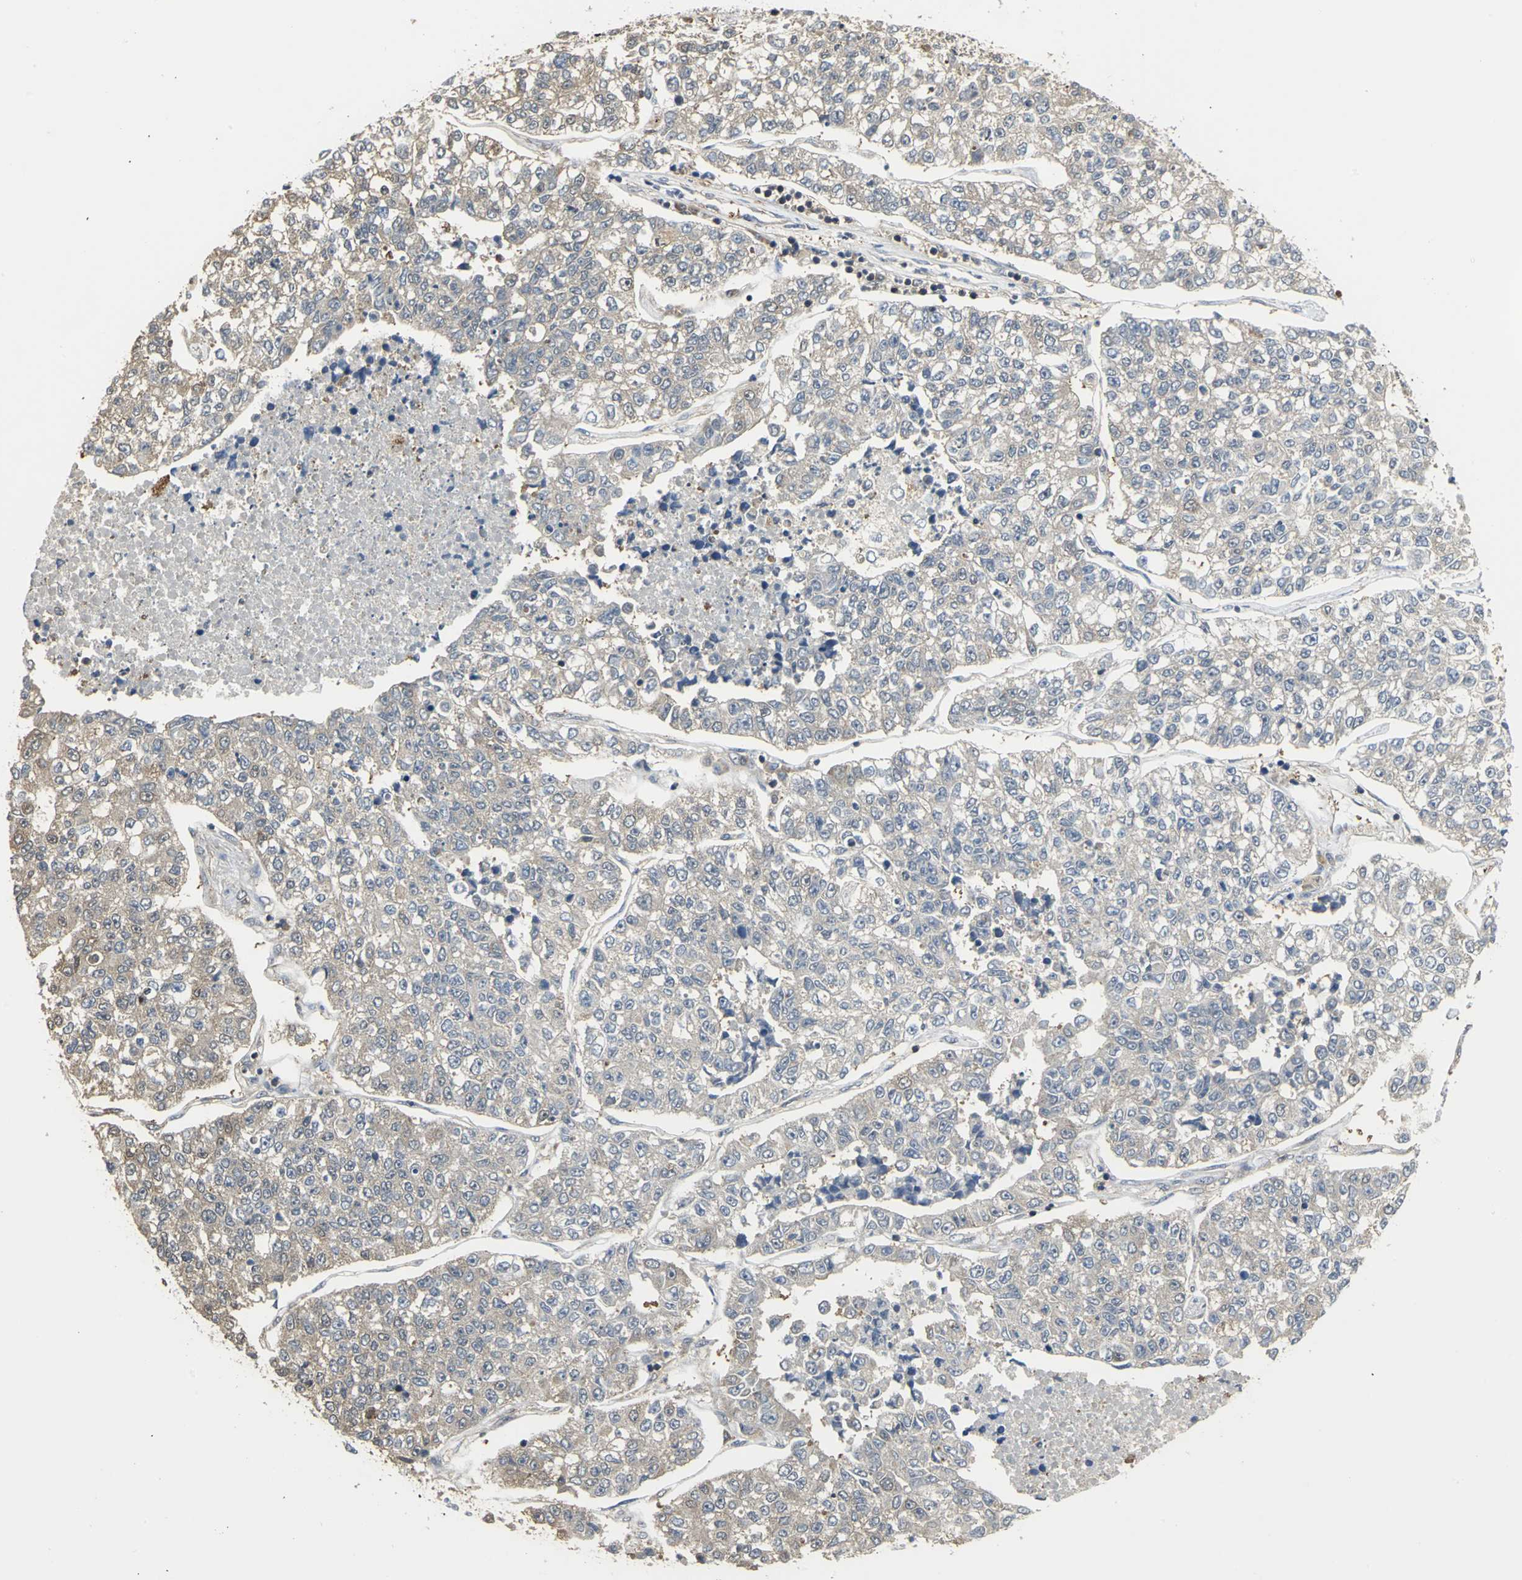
{"staining": {"intensity": "weak", "quantity": ">75%", "location": "cytoplasmic/membranous"}, "tissue": "lung cancer", "cell_type": "Tumor cells", "image_type": "cancer", "snomed": [{"axis": "morphology", "description": "Adenocarcinoma, NOS"}, {"axis": "topography", "description": "Lung"}], "caption": "Protein analysis of adenocarcinoma (lung) tissue exhibits weak cytoplasmic/membranous expression in approximately >75% of tumor cells.", "gene": "PARK7", "patient": {"sex": "male", "age": 49}}